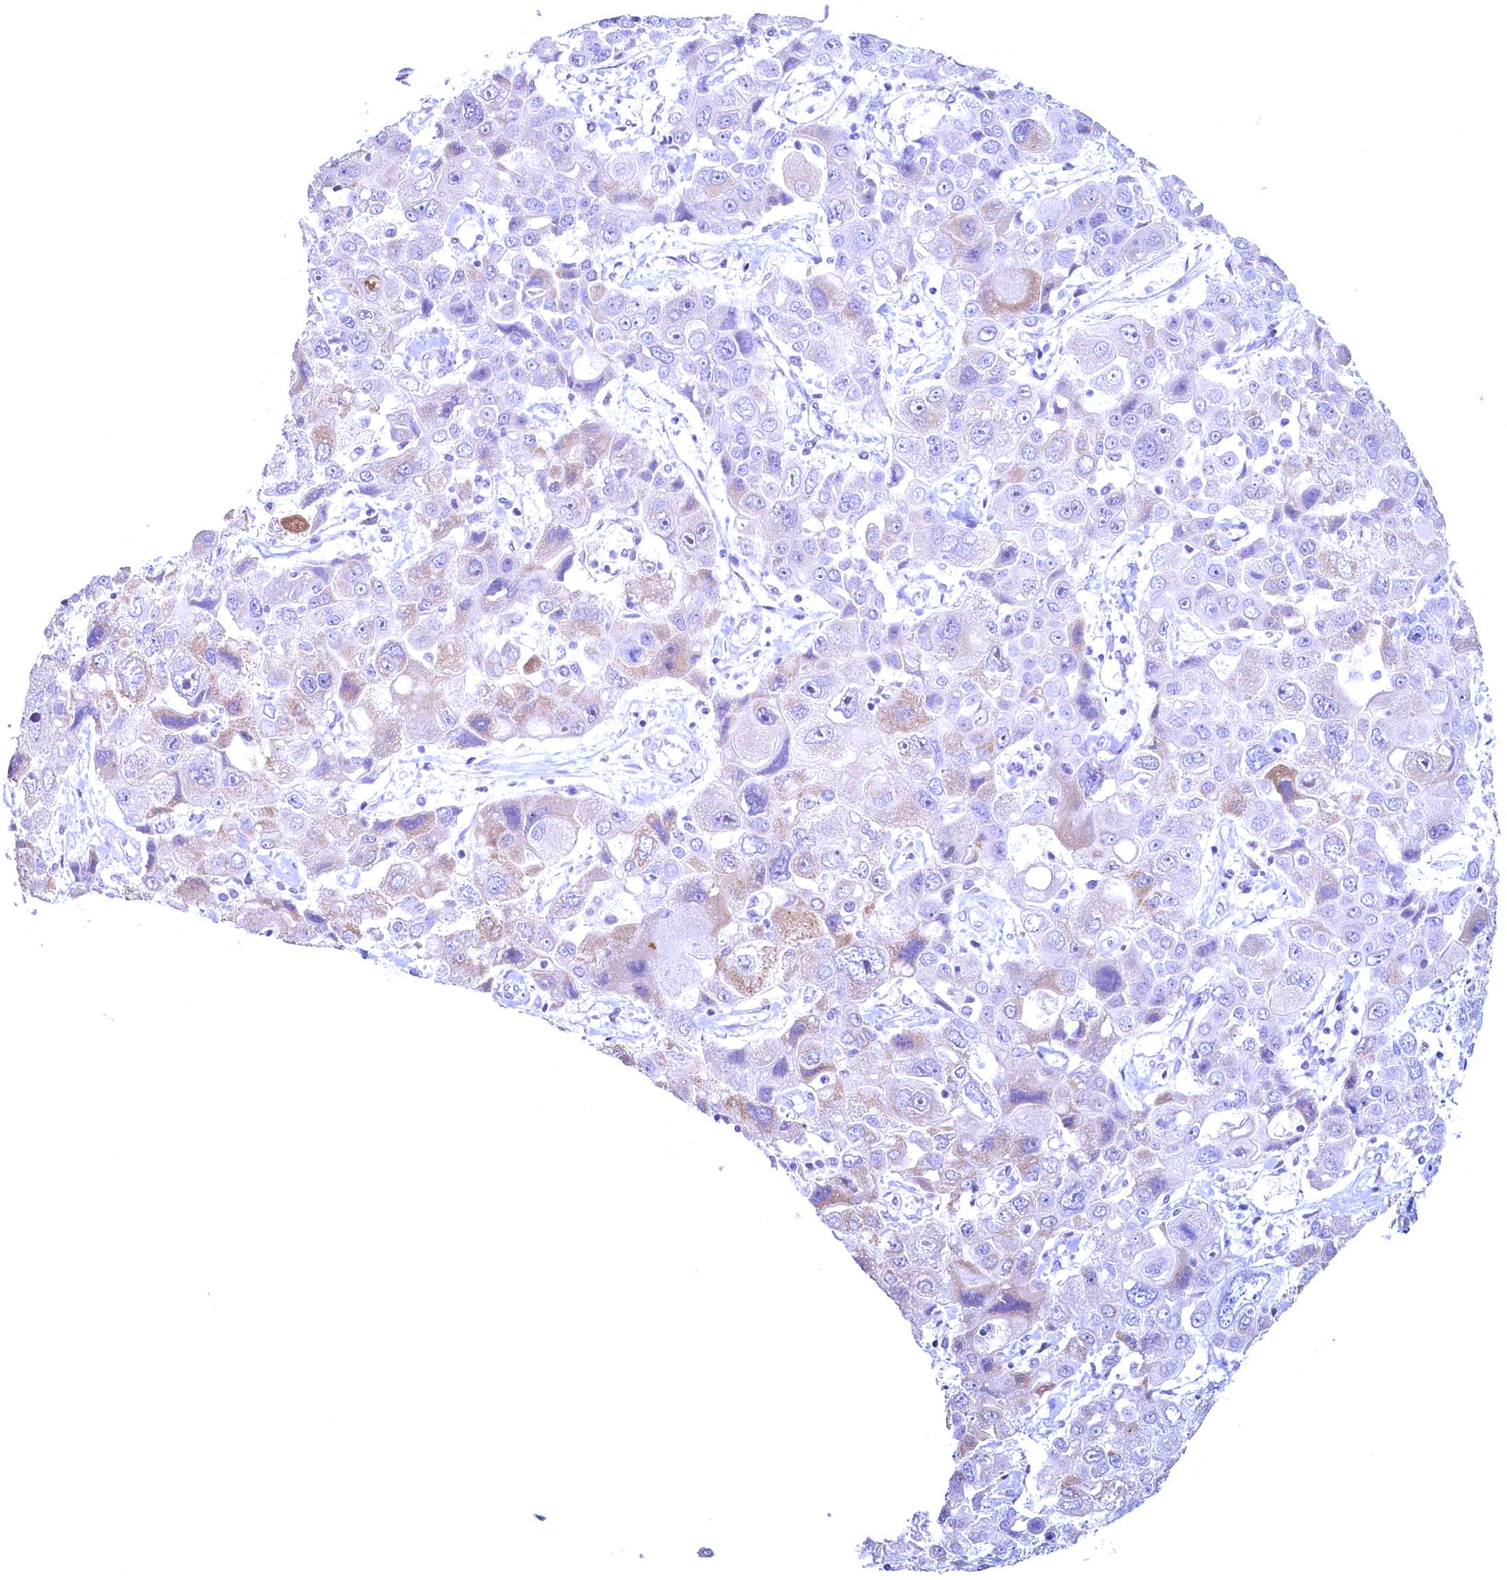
{"staining": {"intensity": "weak", "quantity": "<25%", "location": "cytoplasmic/membranous"}, "tissue": "liver cancer", "cell_type": "Tumor cells", "image_type": "cancer", "snomed": [{"axis": "morphology", "description": "Cholangiocarcinoma"}, {"axis": "topography", "description": "Liver"}], "caption": "An IHC image of liver cancer is shown. There is no staining in tumor cells of liver cancer.", "gene": "MAP1LC3A", "patient": {"sex": "male", "age": 67}}